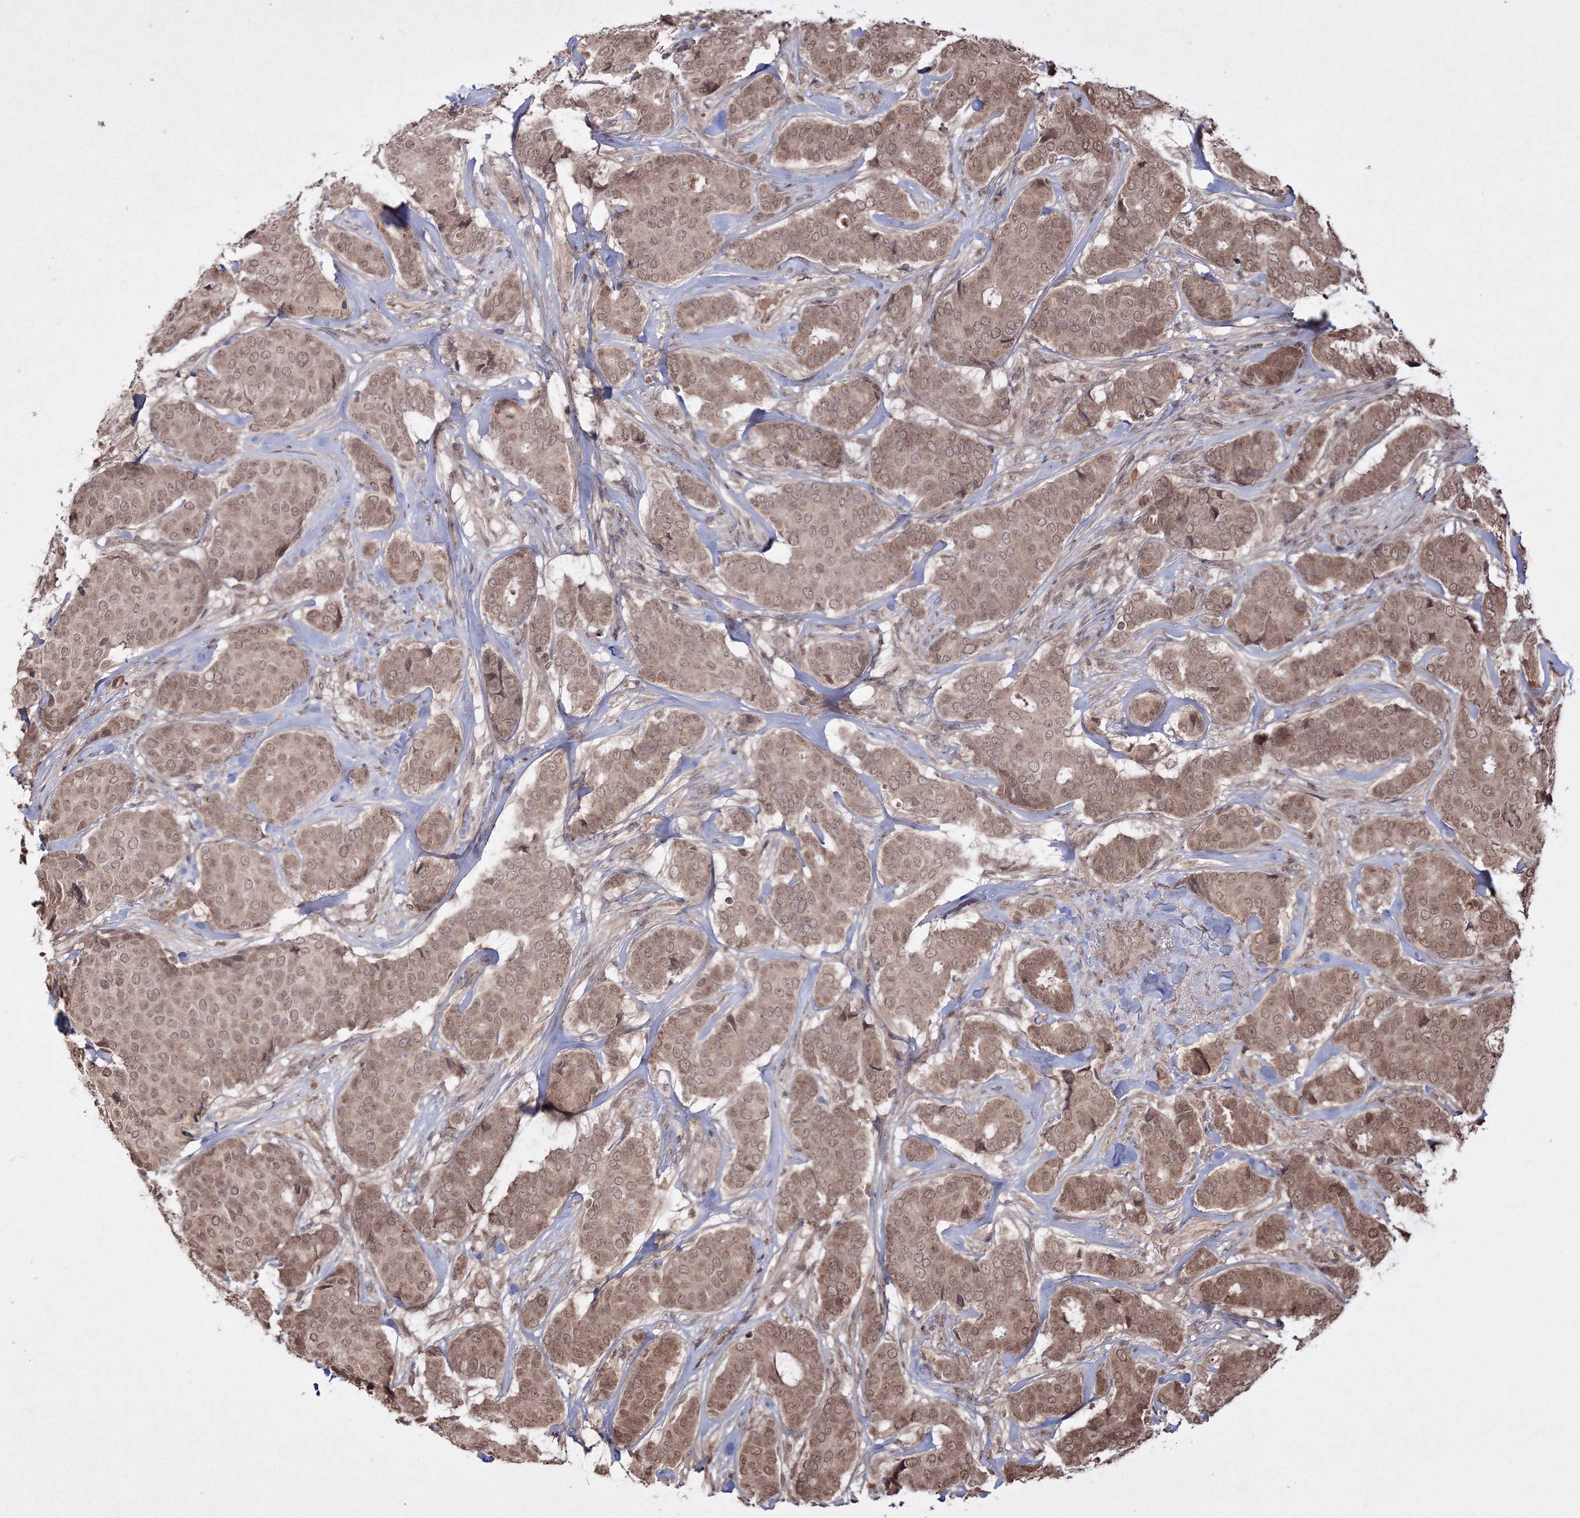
{"staining": {"intensity": "moderate", "quantity": ">75%", "location": "cytoplasmic/membranous,nuclear"}, "tissue": "breast cancer", "cell_type": "Tumor cells", "image_type": "cancer", "snomed": [{"axis": "morphology", "description": "Duct carcinoma"}, {"axis": "topography", "description": "Breast"}], "caption": "DAB immunohistochemical staining of breast cancer displays moderate cytoplasmic/membranous and nuclear protein expression in about >75% of tumor cells. The staining was performed using DAB (3,3'-diaminobenzidine), with brown indicating positive protein expression. Nuclei are stained blue with hematoxylin.", "gene": "PEX13", "patient": {"sex": "female", "age": 75}}